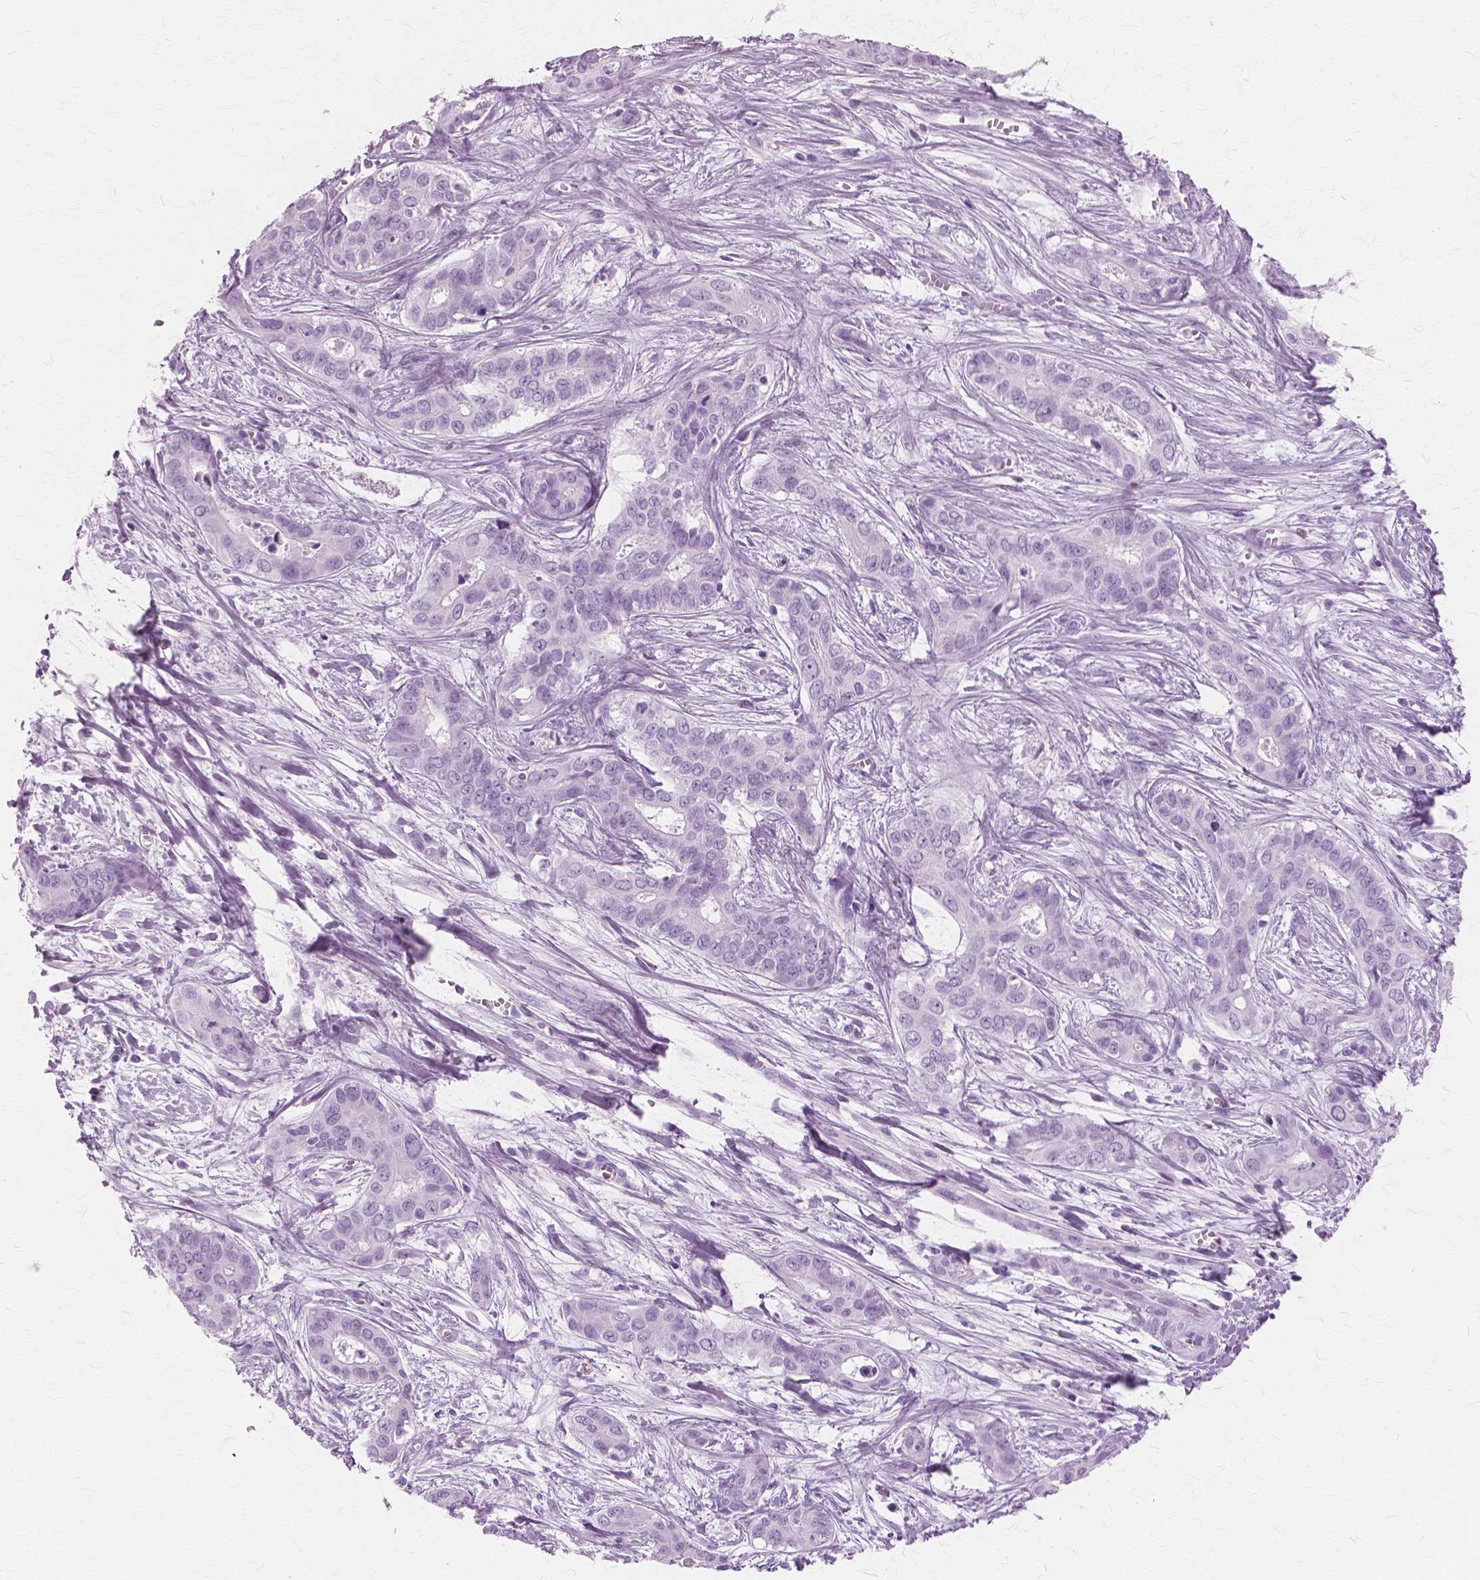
{"staining": {"intensity": "negative", "quantity": "none", "location": "none"}, "tissue": "liver cancer", "cell_type": "Tumor cells", "image_type": "cancer", "snomed": [{"axis": "morphology", "description": "Cholangiocarcinoma"}, {"axis": "topography", "description": "Liver"}], "caption": "Image shows no significant protein expression in tumor cells of cholangiocarcinoma (liver).", "gene": "SFTPD", "patient": {"sex": "female", "age": 65}}